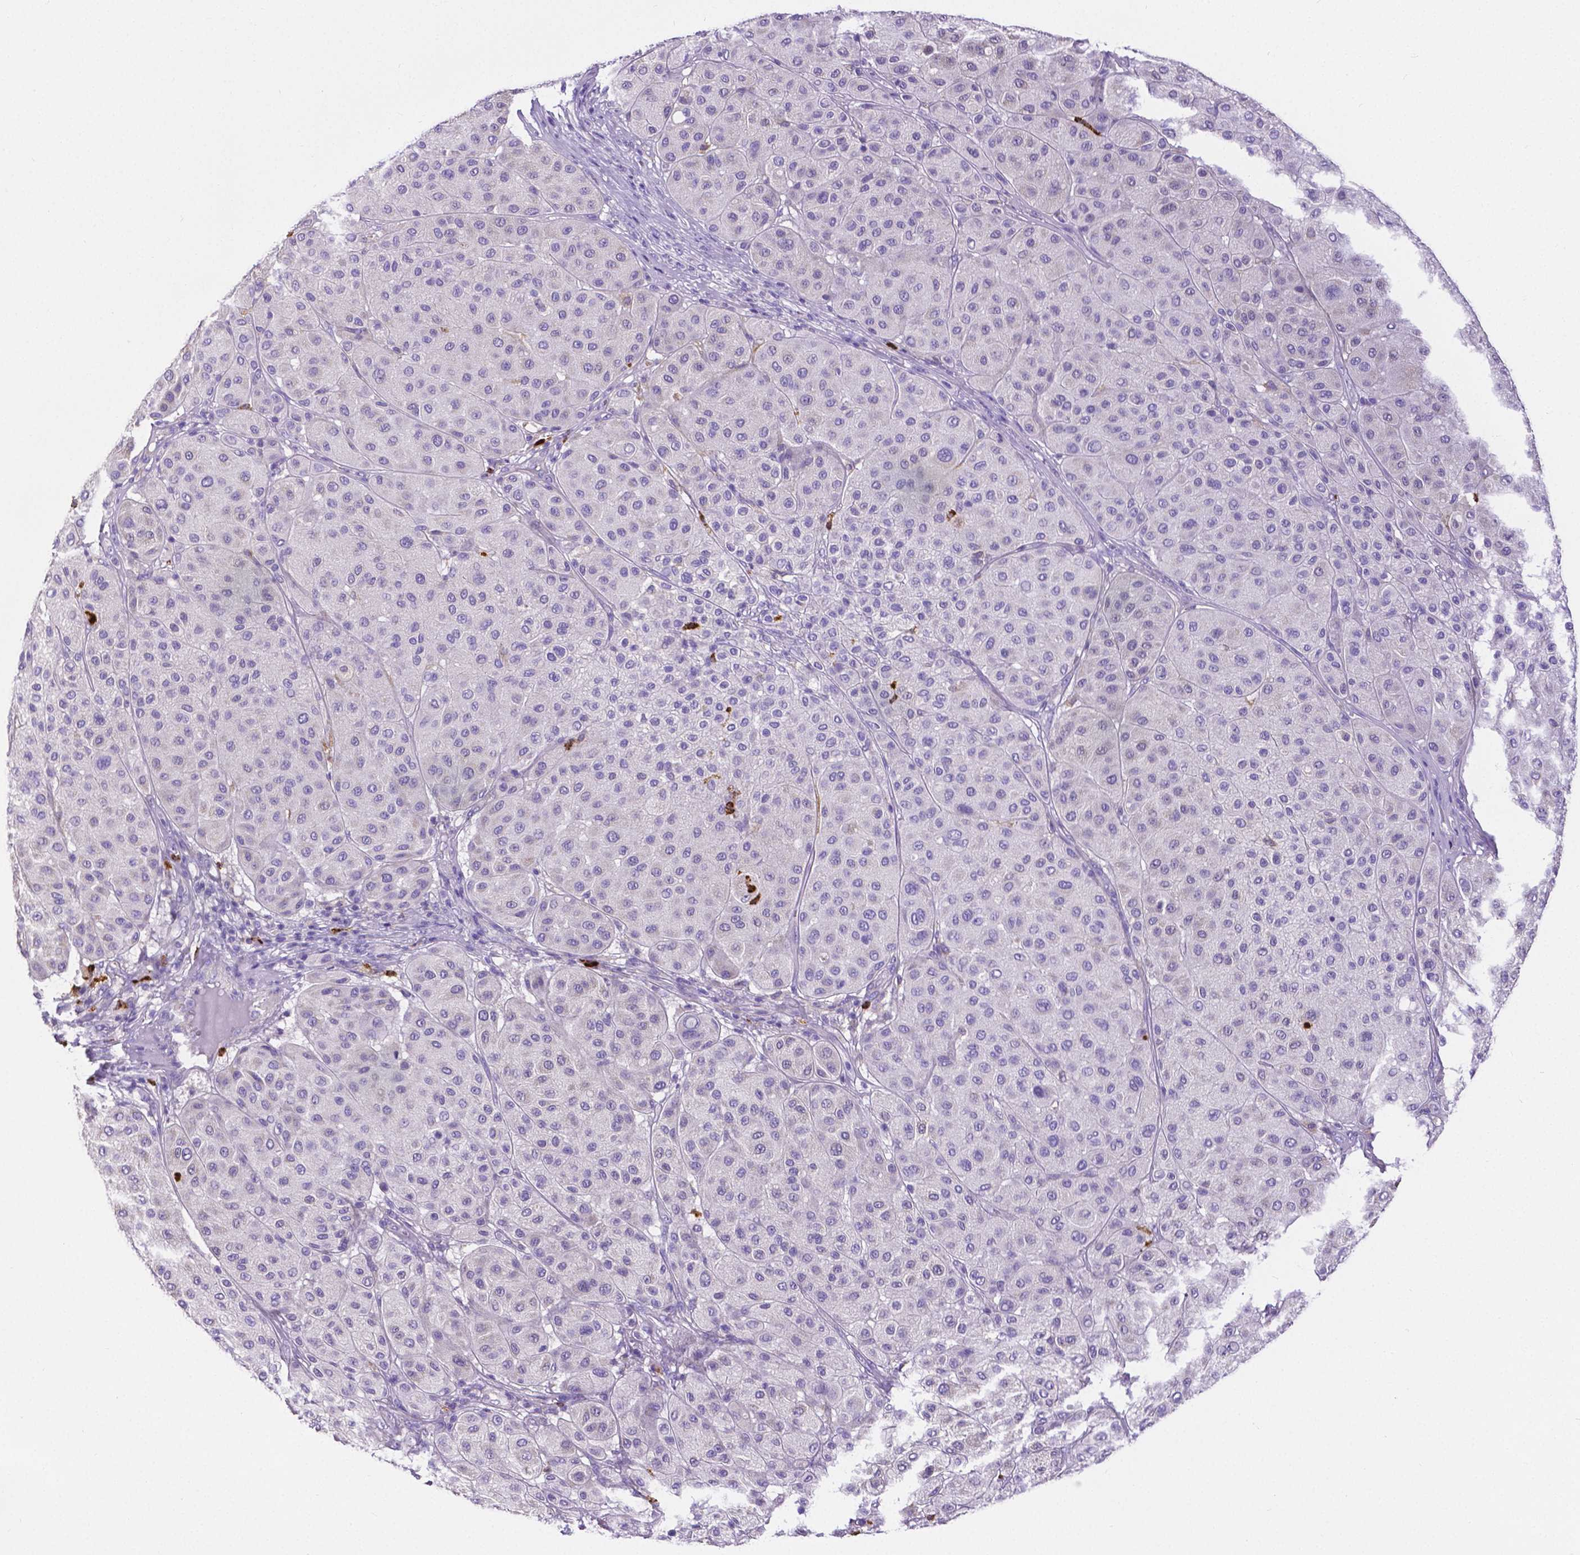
{"staining": {"intensity": "negative", "quantity": "none", "location": "none"}, "tissue": "melanoma", "cell_type": "Tumor cells", "image_type": "cancer", "snomed": [{"axis": "morphology", "description": "Malignant melanoma, Metastatic site"}, {"axis": "topography", "description": "Smooth muscle"}], "caption": "Protein analysis of malignant melanoma (metastatic site) exhibits no significant staining in tumor cells. Nuclei are stained in blue.", "gene": "MMP9", "patient": {"sex": "male", "age": 41}}